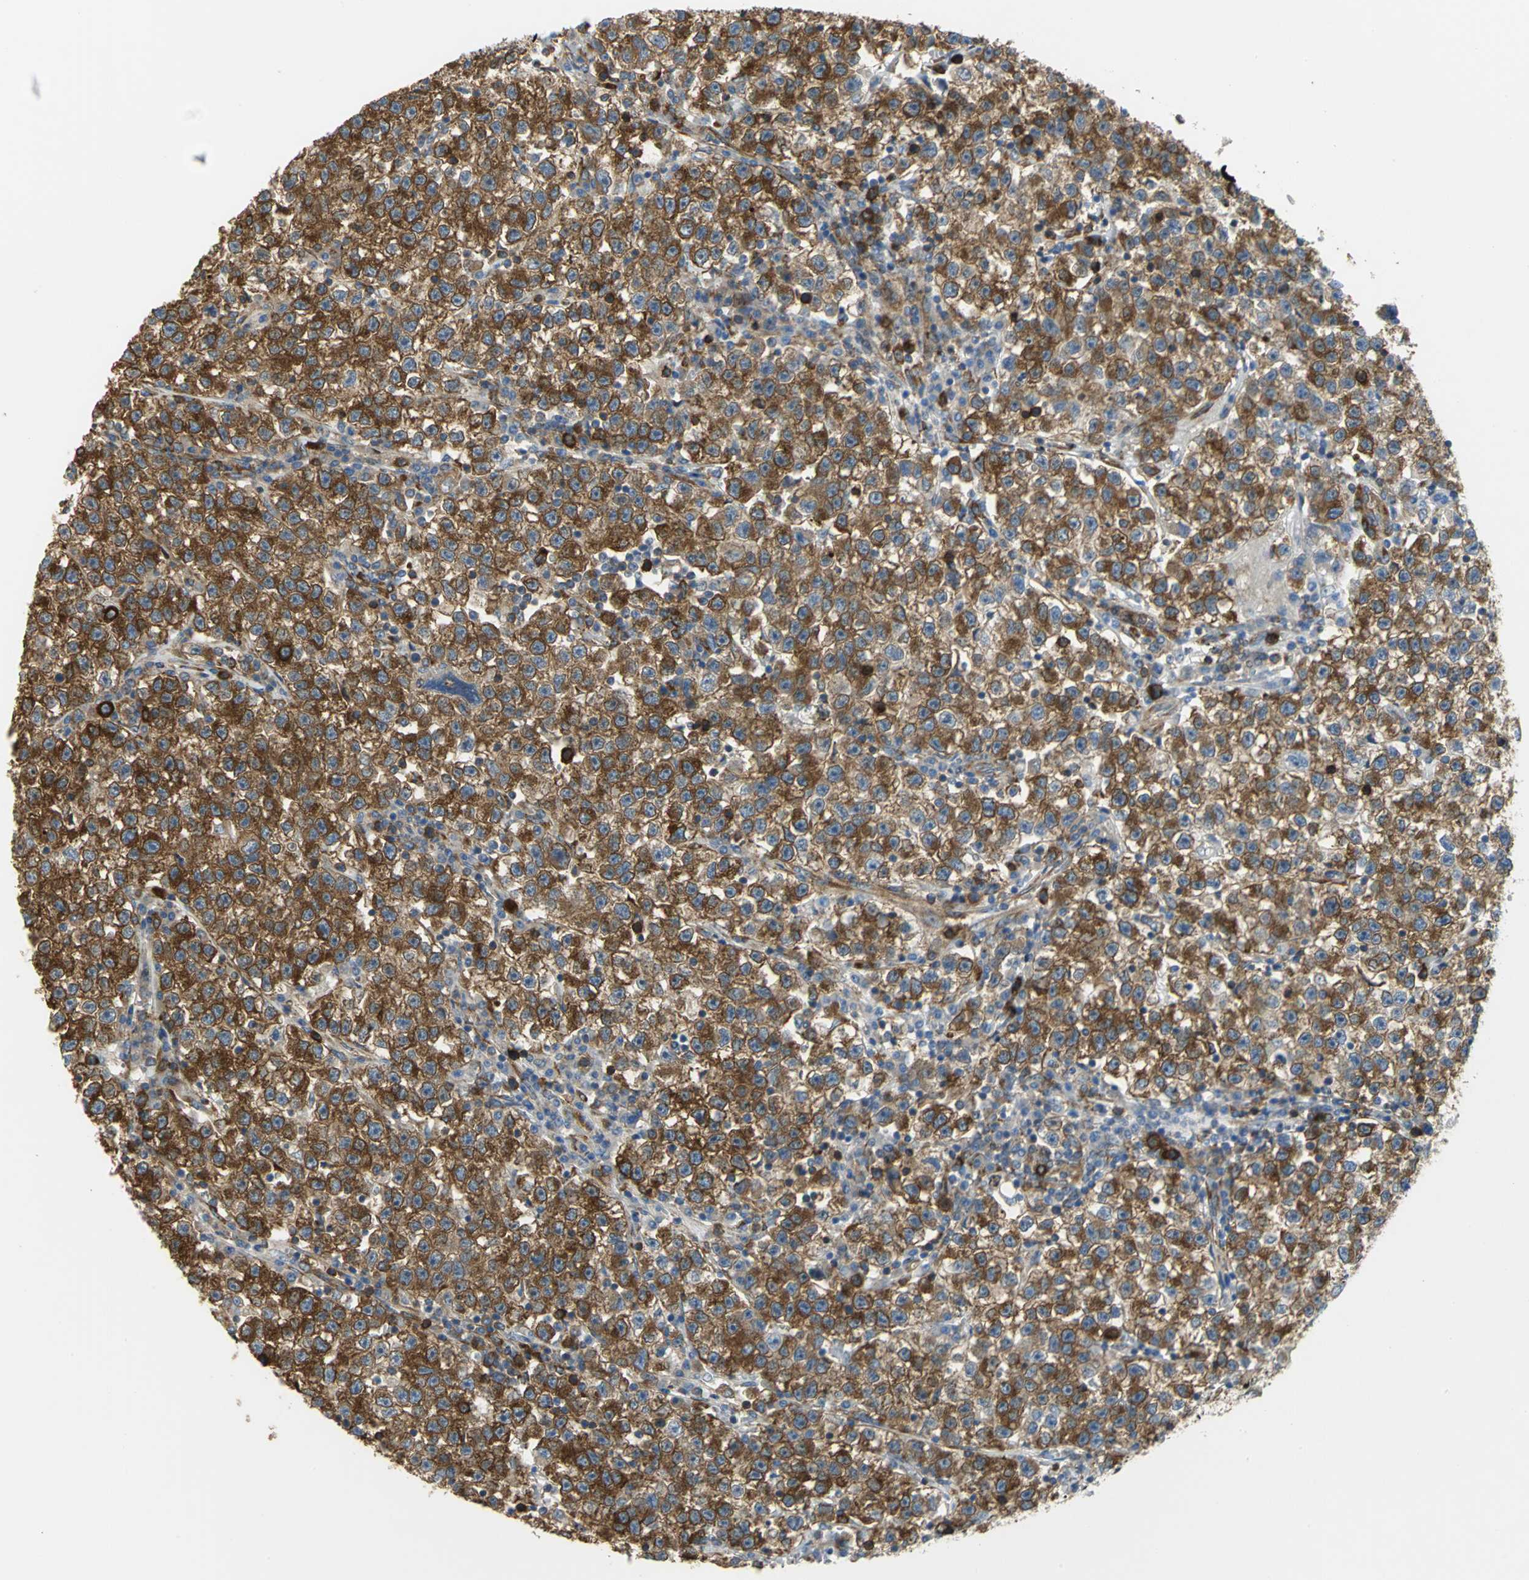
{"staining": {"intensity": "strong", "quantity": ">75%", "location": "cytoplasmic/membranous"}, "tissue": "testis cancer", "cell_type": "Tumor cells", "image_type": "cancer", "snomed": [{"axis": "morphology", "description": "Seminoma, NOS"}, {"axis": "topography", "description": "Testis"}], "caption": "Human seminoma (testis) stained with a protein marker demonstrates strong staining in tumor cells.", "gene": "YBX1", "patient": {"sex": "male", "age": 22}}